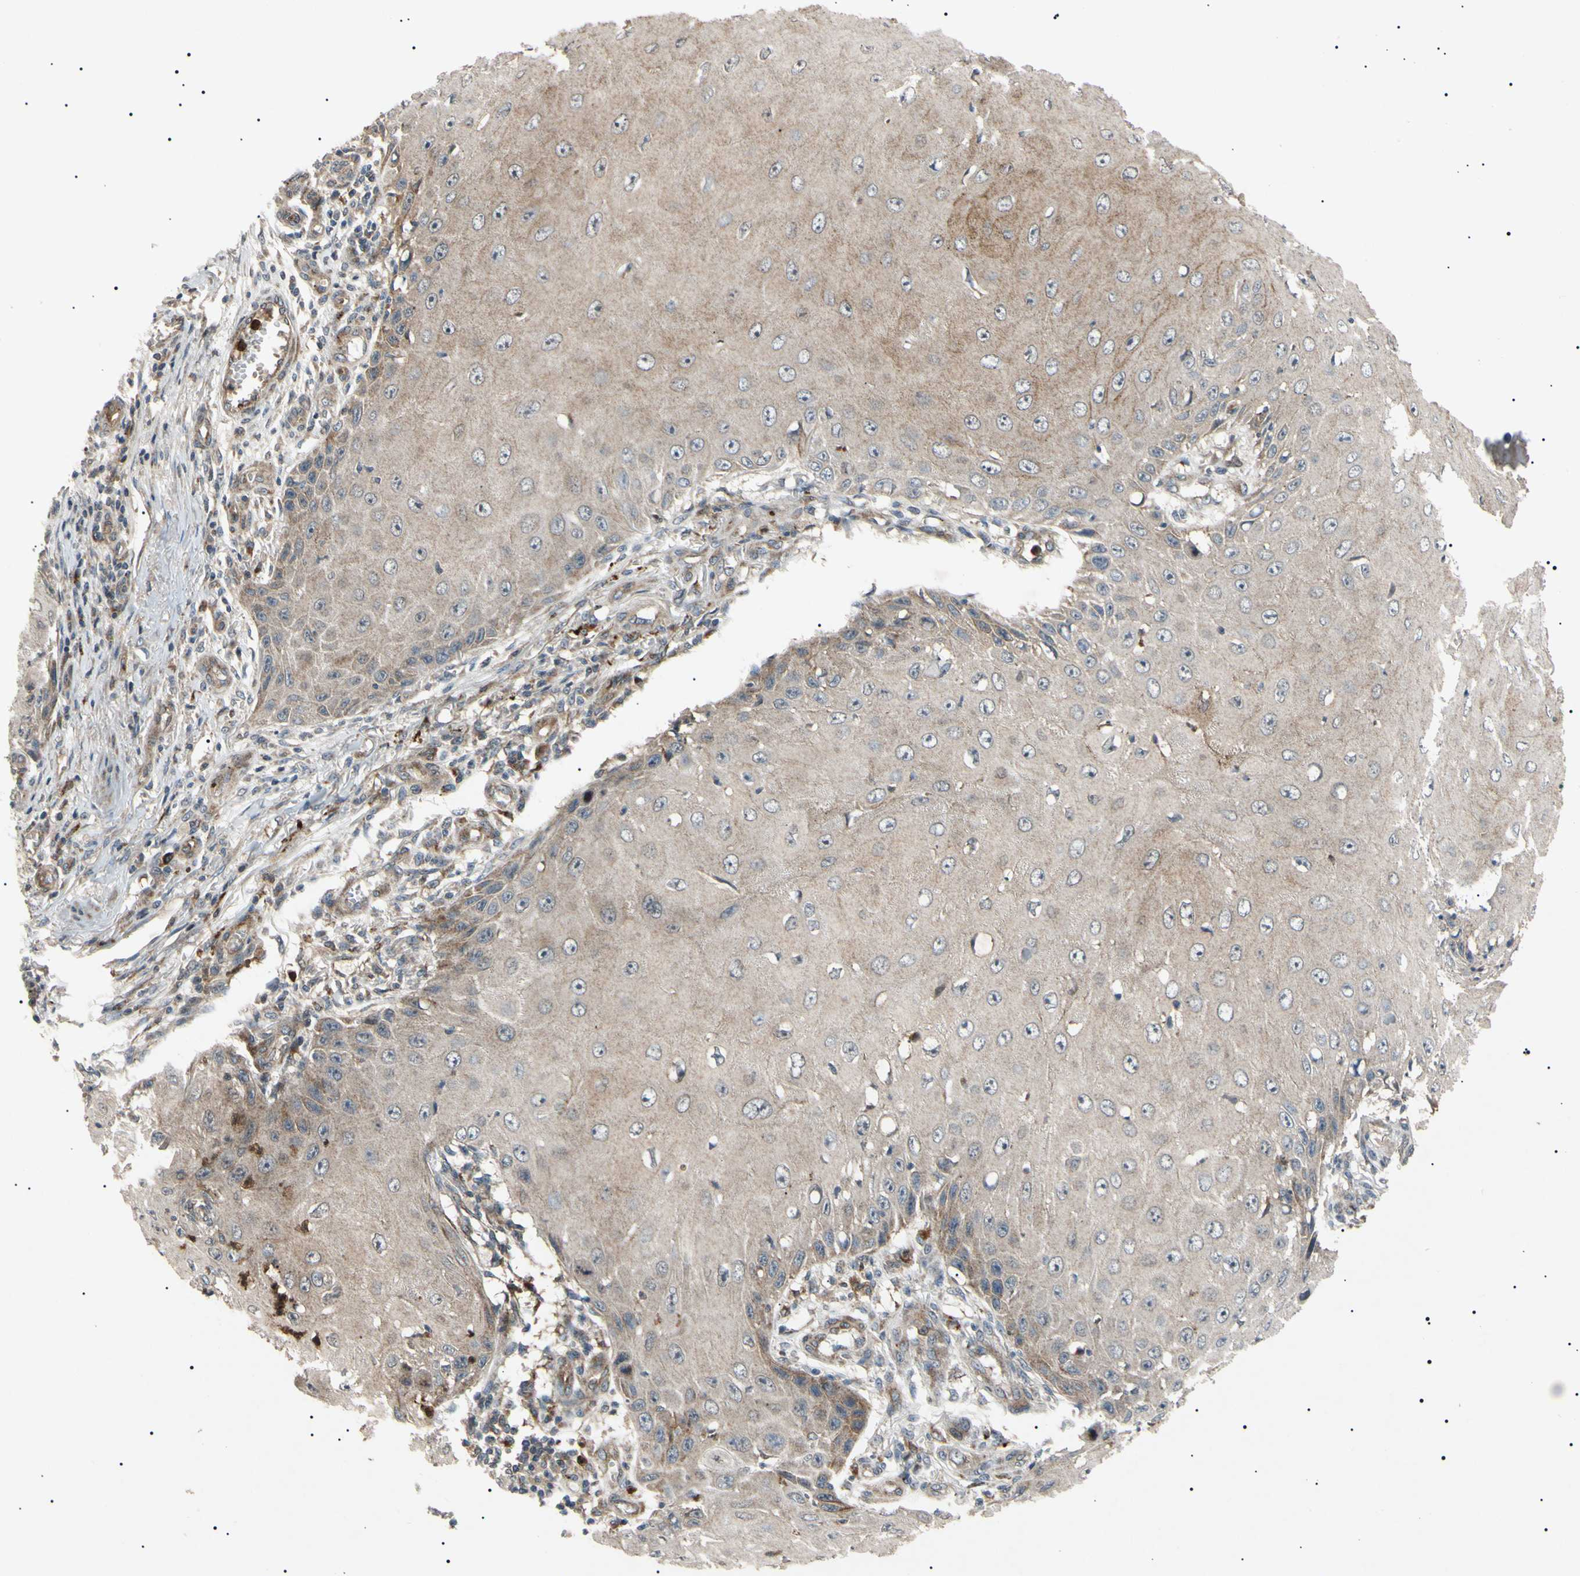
{"staining": {"intensity": "weak", "quantity": ">75%", "location": "cytoplasmic/membranous"}, "tissue": "skin cancer", "cell_type": "Tumor cells", "image_type": "cancer", "snomed": [{"axis": "morphology", "description": "Squamous cell carcinoma, NOS"}, {"axis": "topography", "description": "Skin"}], "caption": "DAB immunohistochemical staining of squamous cell carcinoma (skin) demonstrates weak cytoplasmic/membranous protein positivity in about >75% of tumor cells.", "gene": "TUBB4A", "patient": {"sex": "female", "age": 73}}